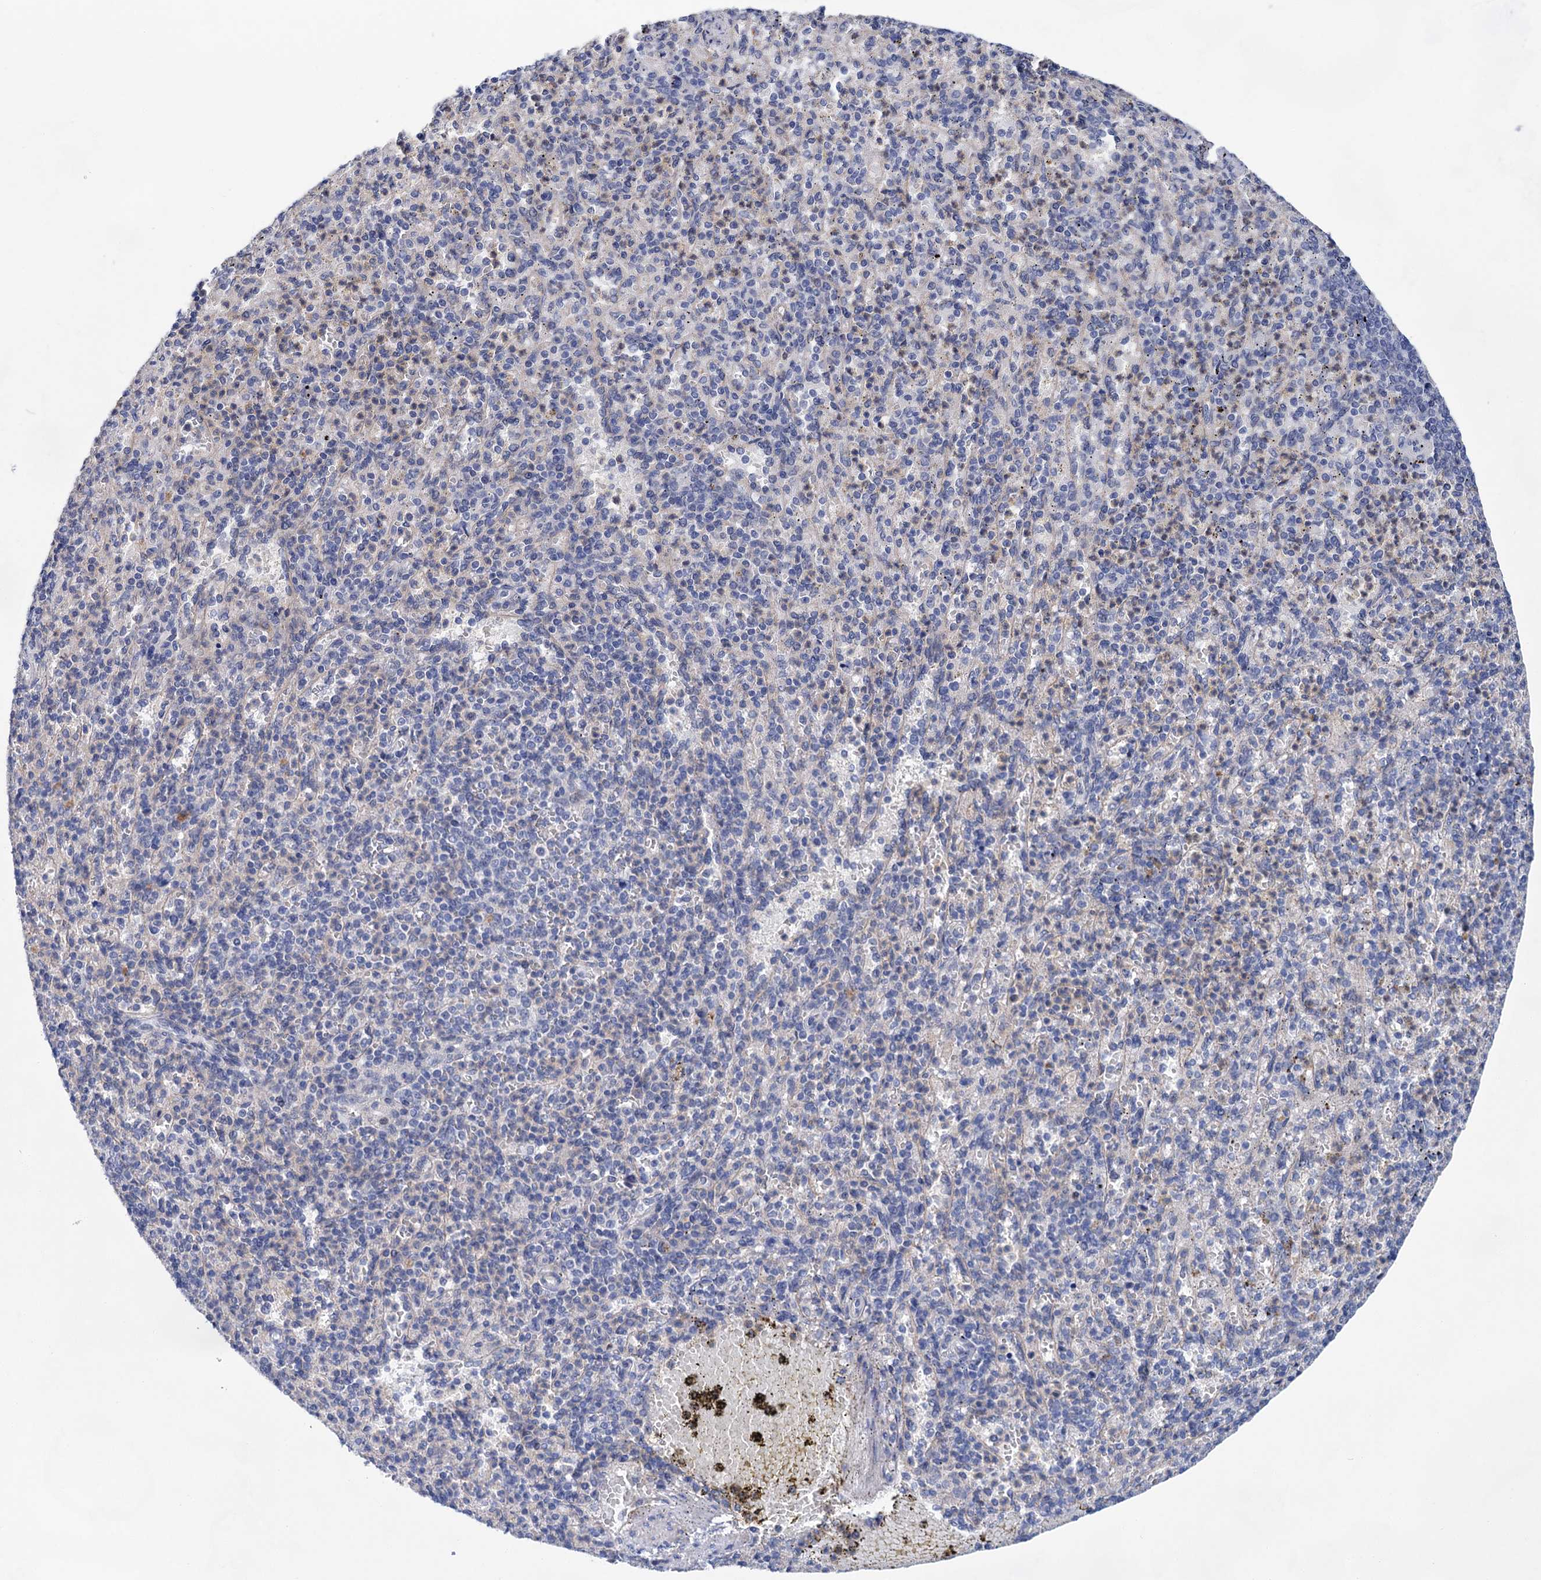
{"staining": {"intensity": "negative", "quantity": "none", "location": "none"}, "tissue": "spleen", "cell_type": "Cells in red pulp", "image_type": "normal", "snomed": [{"axis": "morphology", "description": "Normal tissue, NOS"}, {"axis": "topography", "description": "Spleen"}], "caption": "Cells in red pulp show no significant protein staining in unremarkable spleen. (Immunohistochemistry (ihc), brightfield microscopy, high magnification).", "gene": "MORN3", "patient": {"sex": "female", "age": 74}}